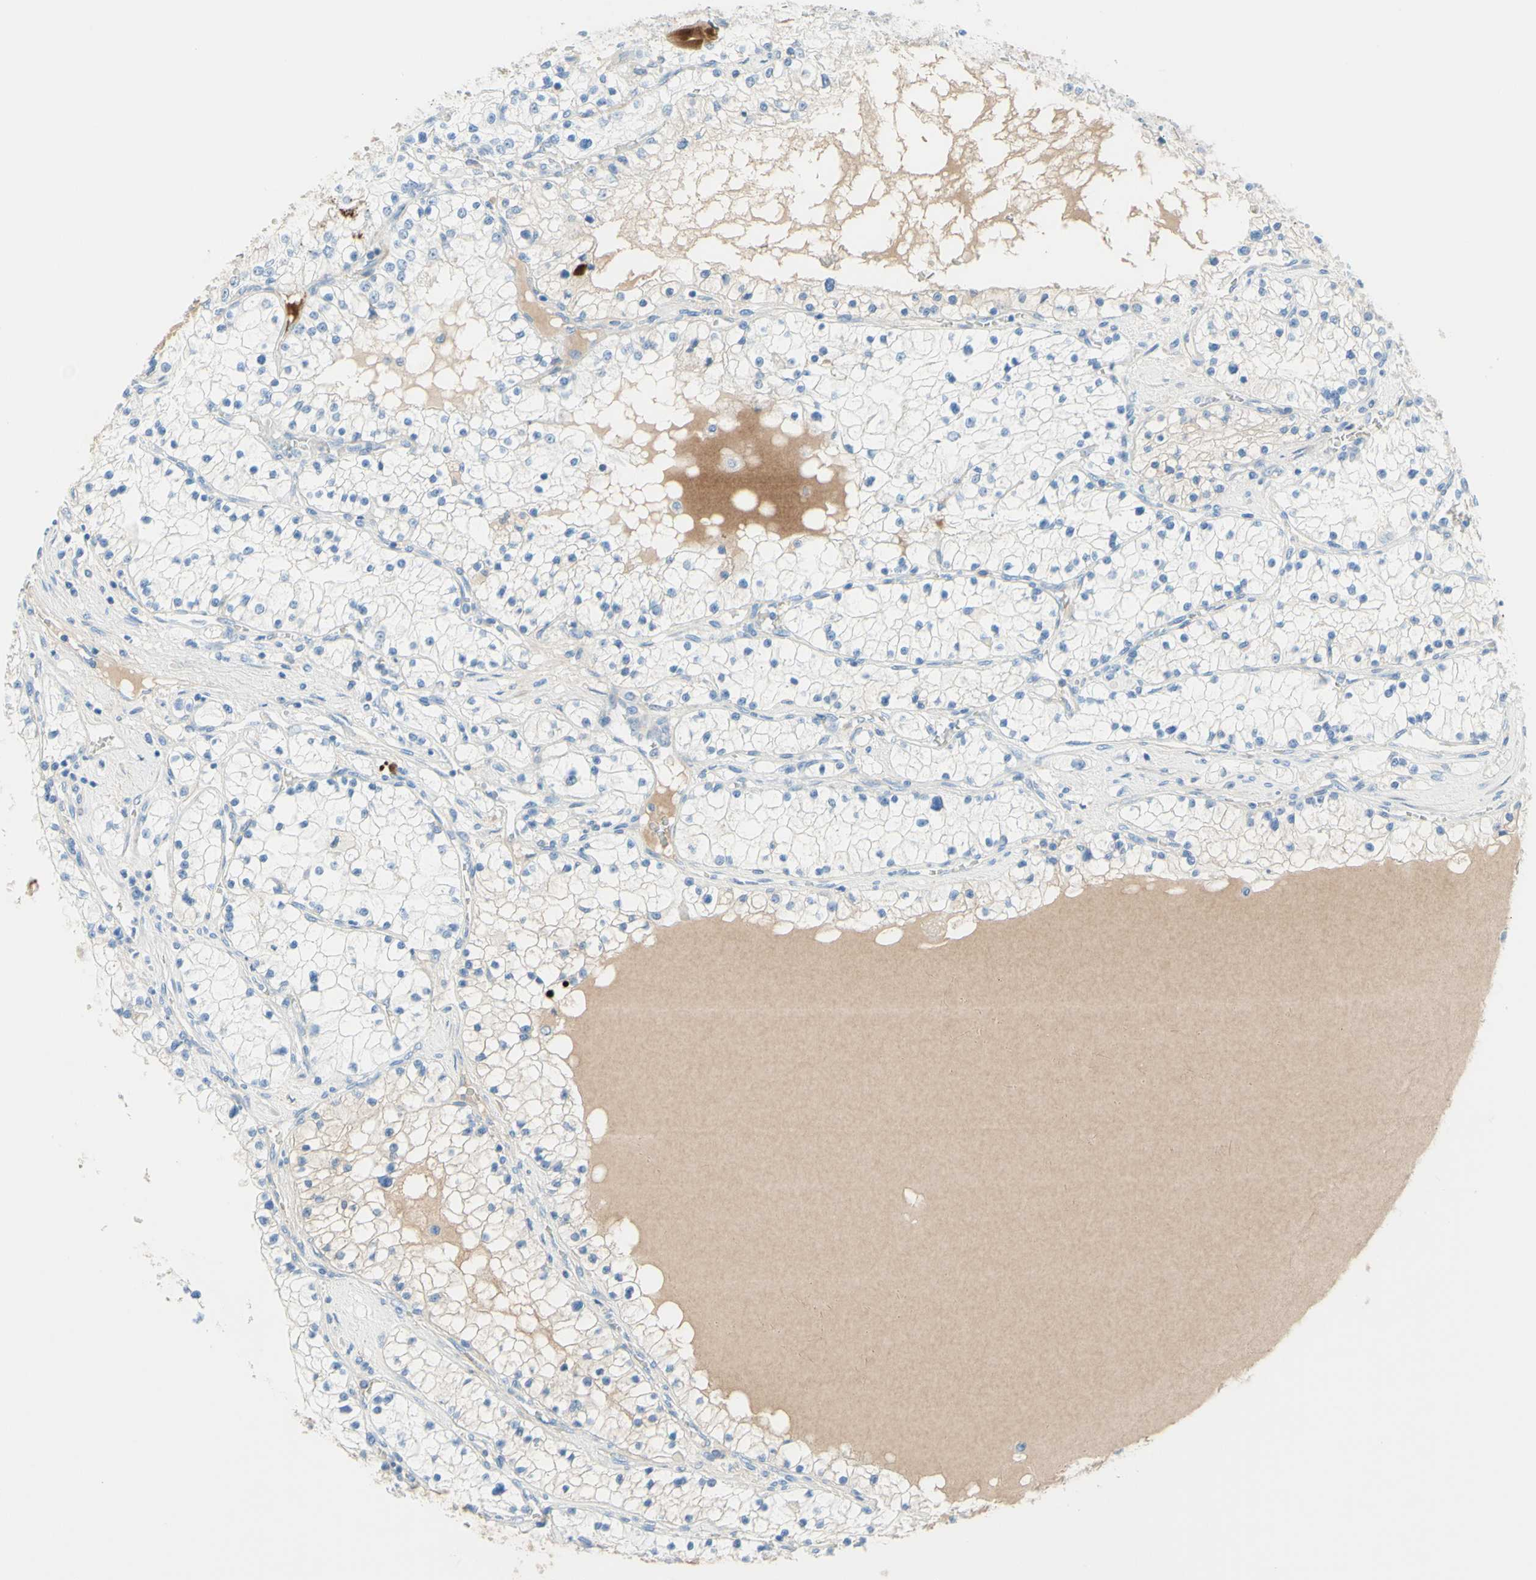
{"staining": {"intensity": "negative", "quantity": "none", "location": "none"}, "tissue": "renal cancer", "cell_type": "Tumor cells", "image_type": "cancer", "snomed": [{"axis": "morphology", "description": "Adenocarcinoma, NOS"}, {"axis": "topography", "description": "Kidney"}], "caption": "IHC photomicrograph of neoplastic tissue: human renal cancer (adenocarcinoma) stained with DAB (3,3'-diaminobenzidine) demonstrates no significant protein staining in tumor cells.", "gene": "IL6ST", "patient": {"sex": "male", "age": 68}}